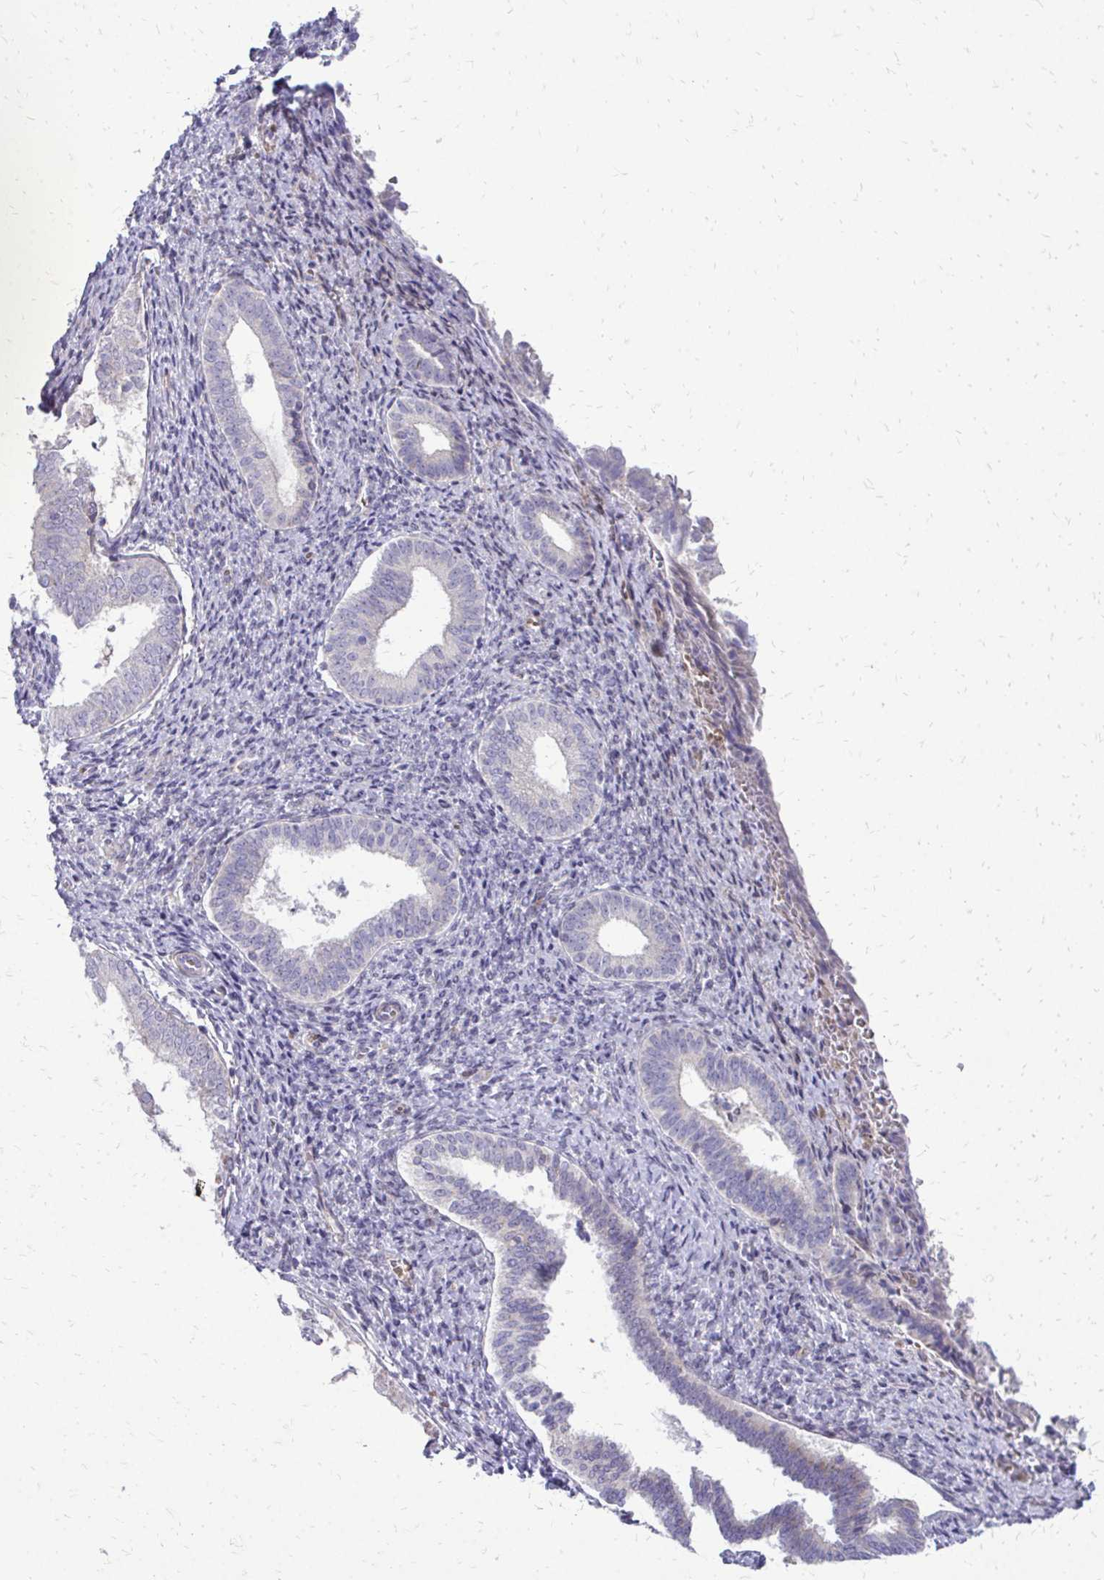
{"staining": {"intensity": "negative", "quantity": "none", "location": "none"}, "tissue": "endometrium", "cell_type": "Cells in endometrial stroma", "image_type": "normal", "snomed": [{"axis": "morphology", "description": "Normal tissue, NOS"}, {"axis": "topography", "description": "Endometrium"}], "caption": "Immunohistochemistry histopathology image of unremarkable human endometrium stained for a protein (brown), which shows no staining in cells in endometrial stroma.", "gene": "PPDPFL", "patient": {"sex": "female", "age": 50}}